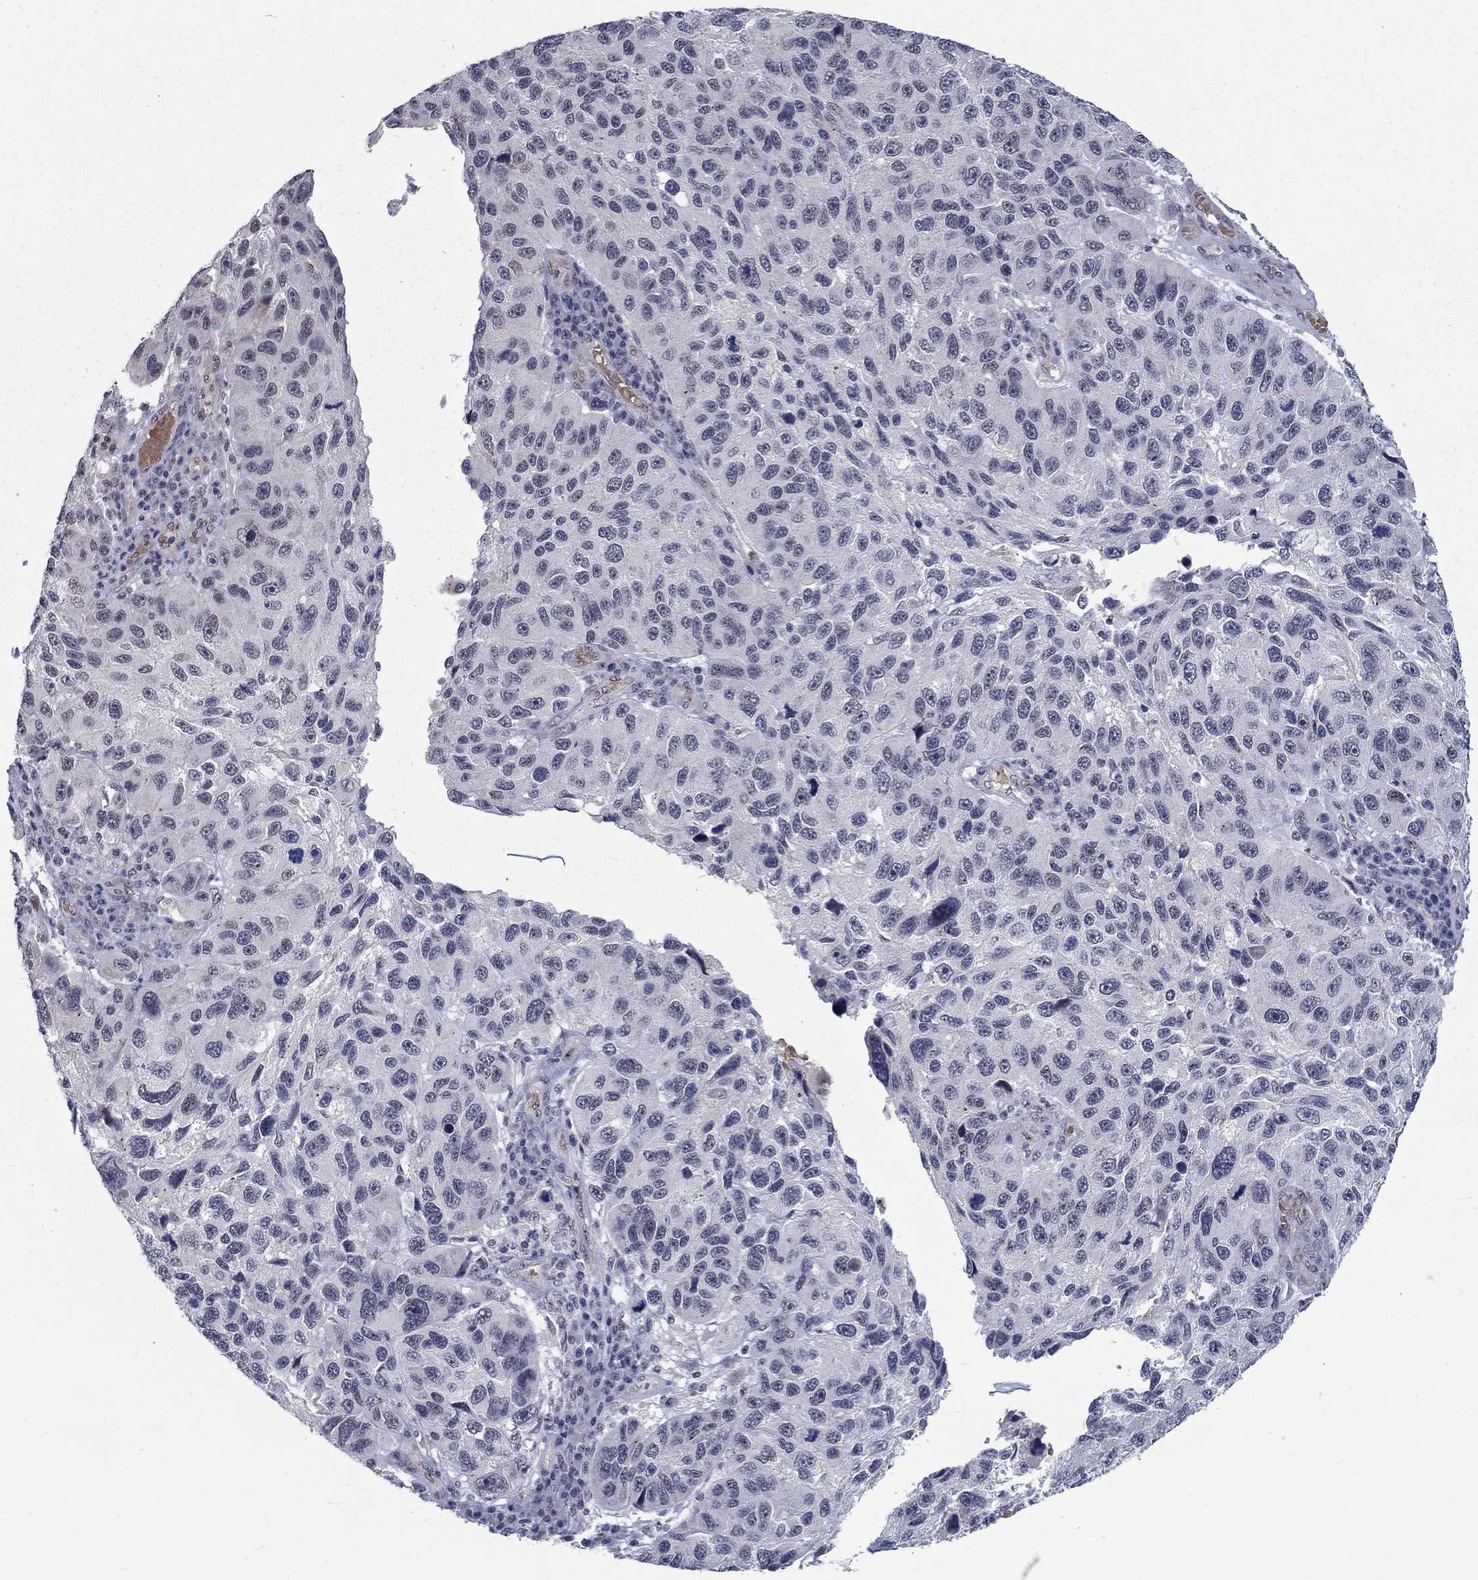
{"staining": {"intensity": "negative", "quantity": "none", "location": "none"}, "tissue": "melanoma", "cell_type": "Tumor cells", "image_type": "cancer", "snomed": [{"axis": "morphology", "description": "Malignant melanoma, NOS"}, {"axis": "topography", "description": "Skin"}], "caption": "Immunohistochemical staining of malignant melanoma exhibits no significant positivity in tumor cells.", "gene": "ZBED1", "patient": {"sex": "male", "age": 53}}